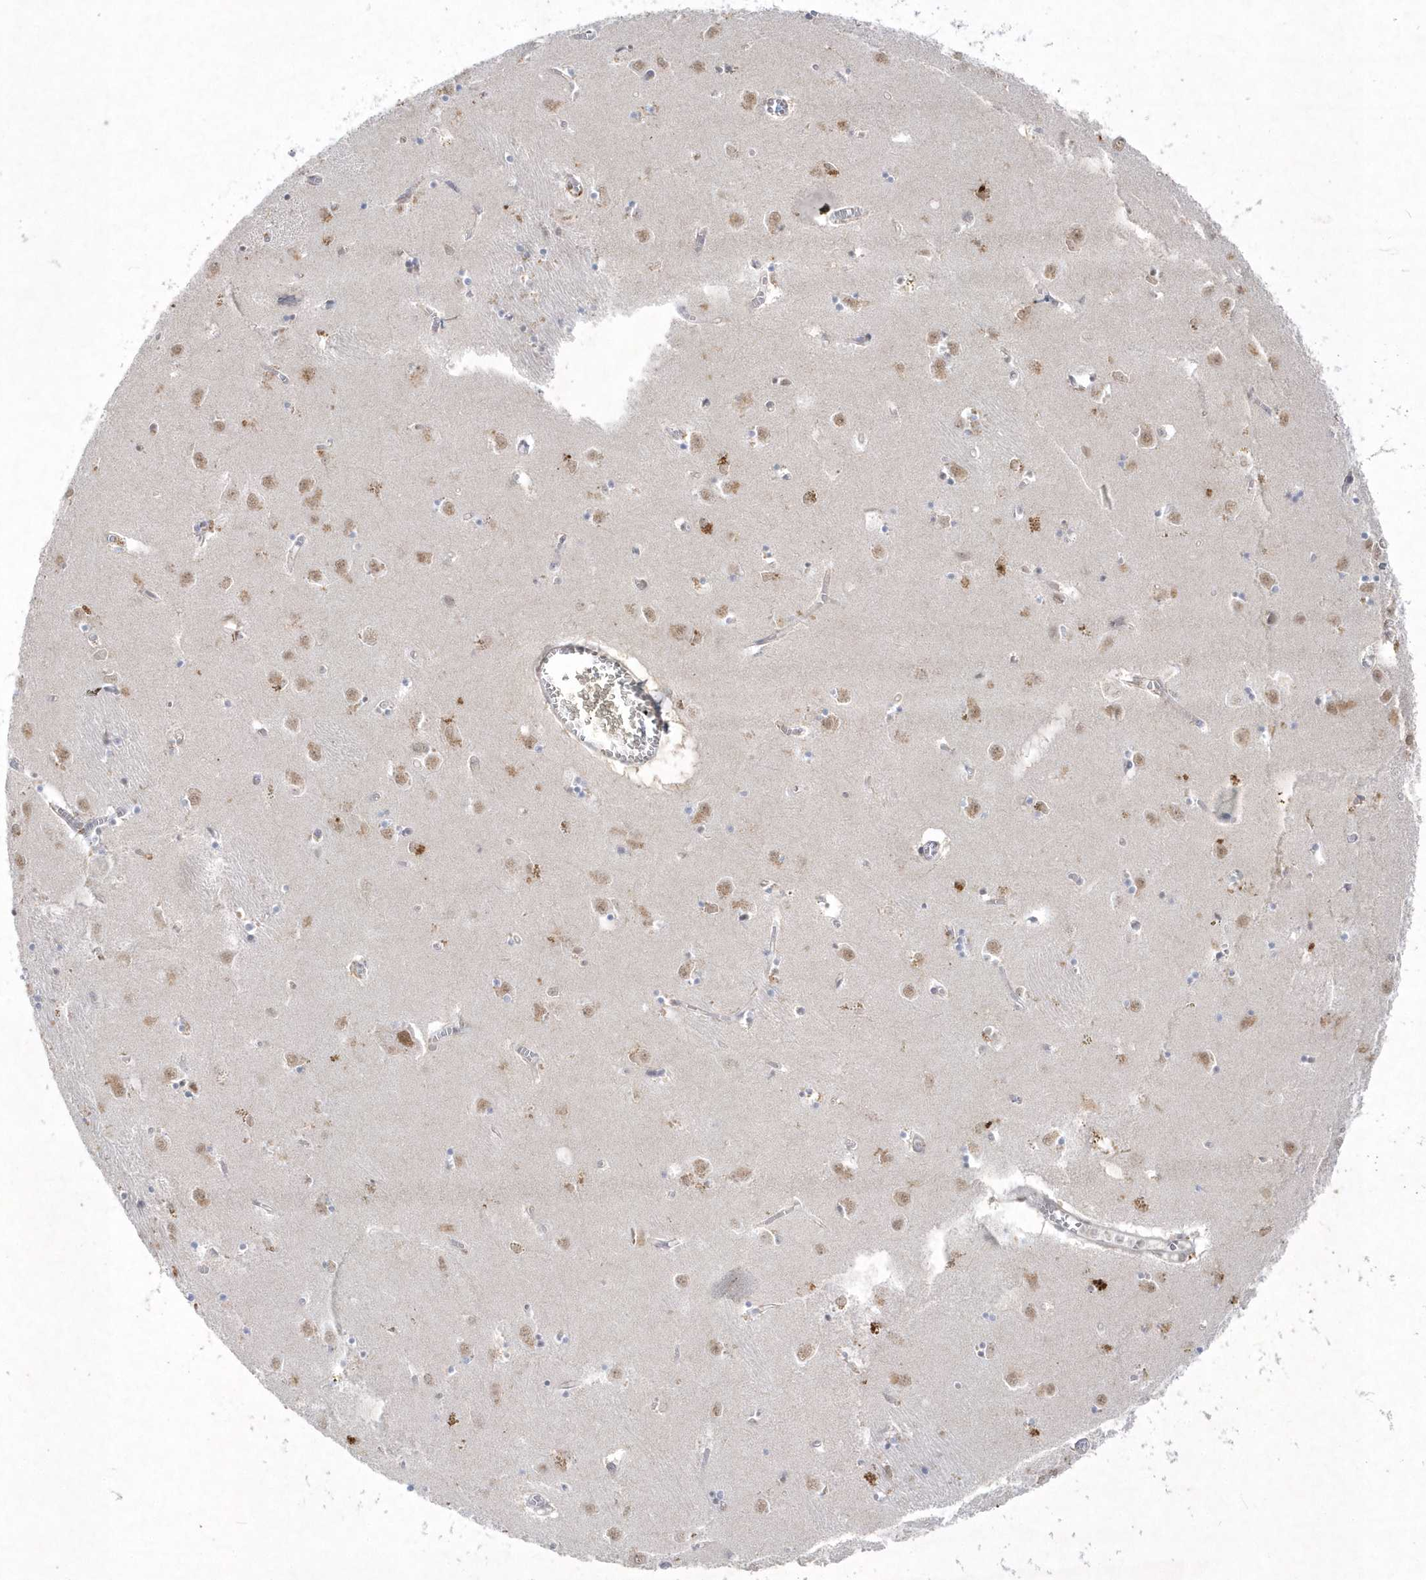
{"staining": {"intensity": "moderate", "quantity": "<25%", "location": "nuclear"}, "tissue": "caudate", "cell_type": "Glial cells", "image_type": "normal", "snomed": [{"axis": "morphology", "description": "Normal tissue, NOS"}, {"axis": "topography", "description": "Lateral ventricle wall"}], "caption": "Immunohistochemical staining of normal human caudate reveals <25% levels of moderate nuclear protein expression in about <25% of glial cells. The protein is stained brown, and the nuclei are stained in blue (DAB (3,3'-diaminobenzidine) IHC with brightfield microscopy, high magnification).", "gene": "CPSF3", "patient": {"sex": "male", "age": 70}}